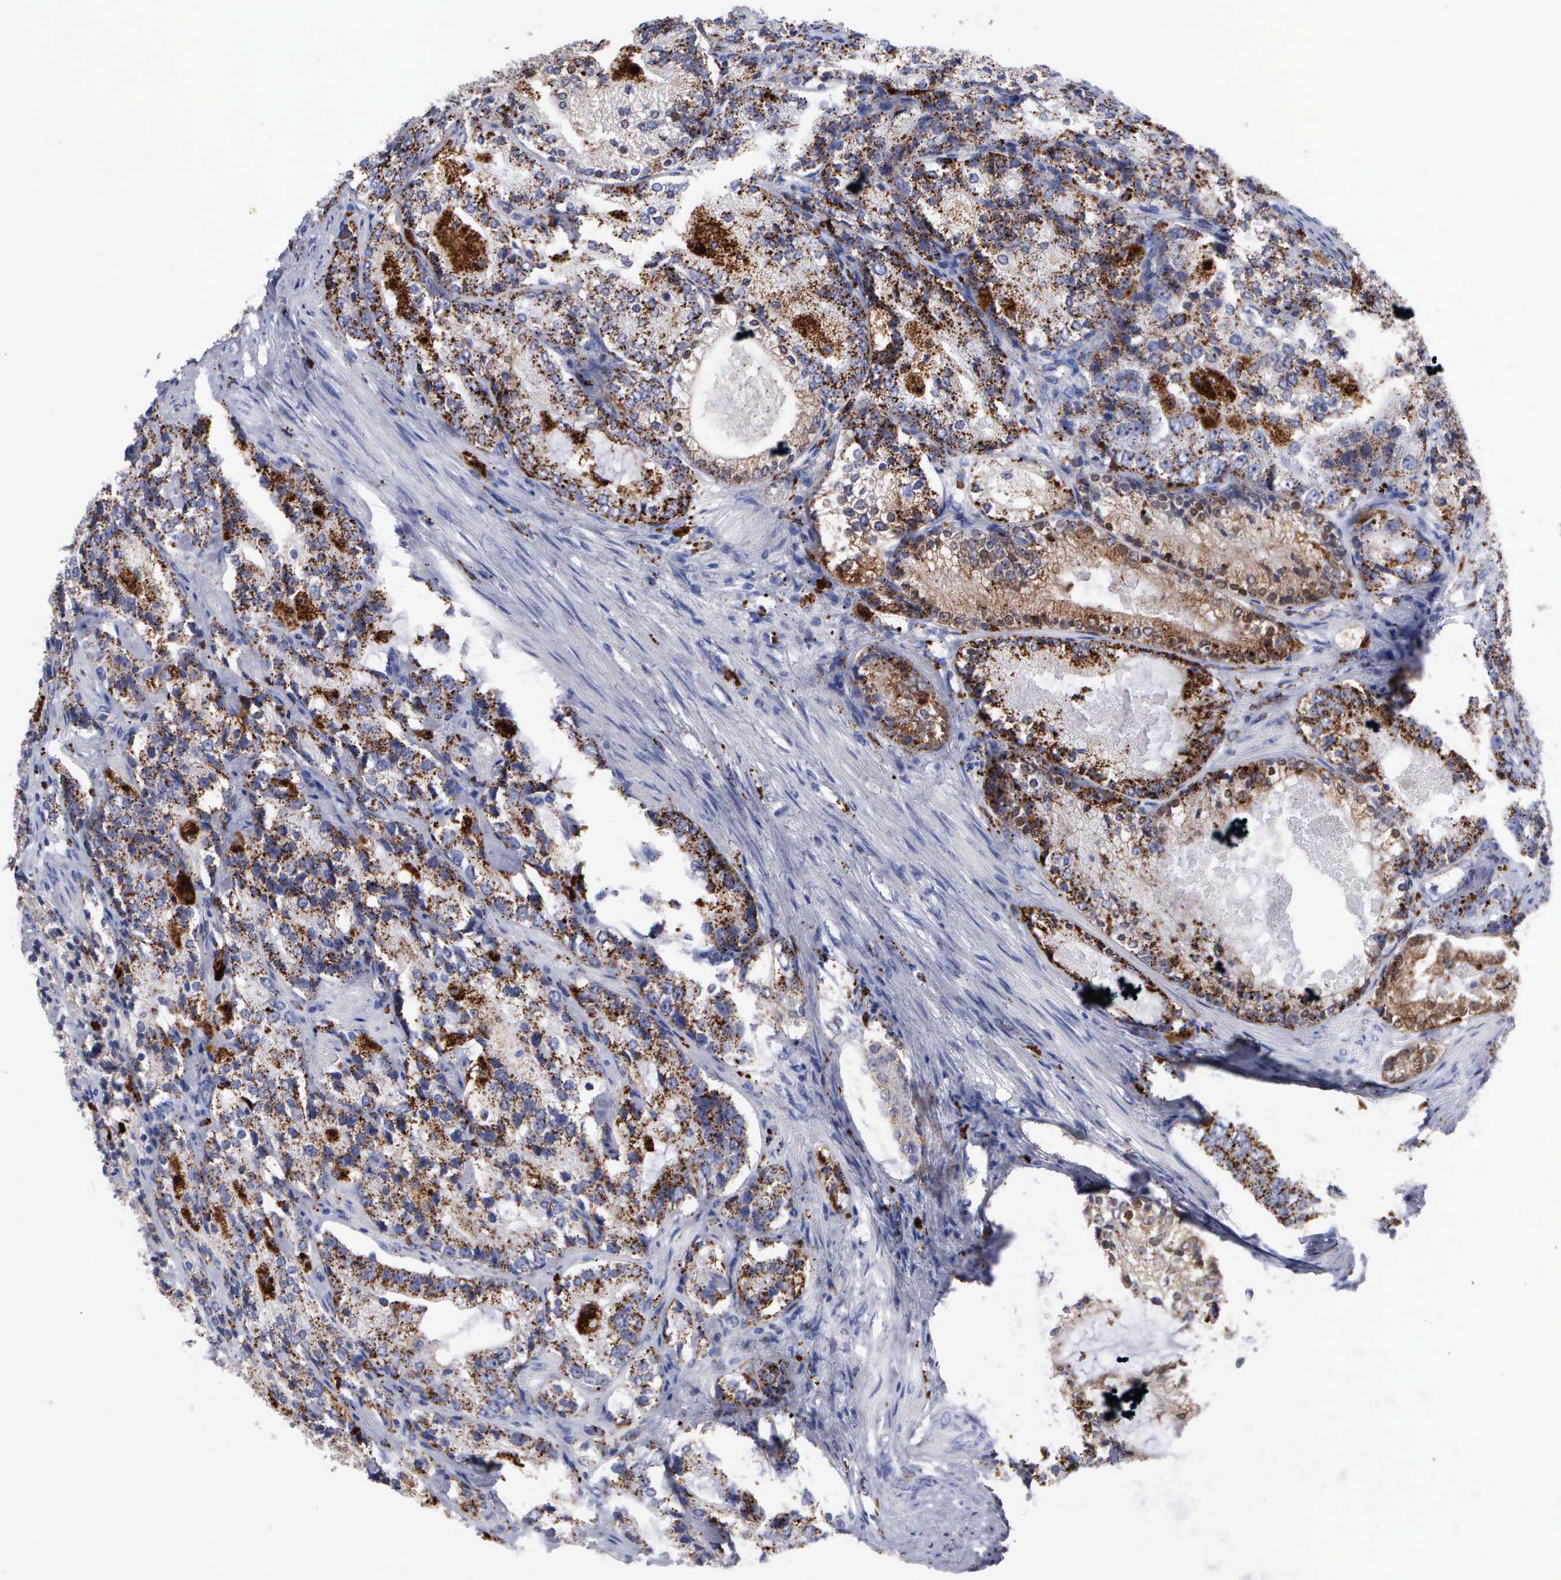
{"staining": {"intensity": "strong", "quantity": ">75%", "location": "cytoplasmic/membranous"}, "tissue": "prostate cancer", "cell_type": "Tumor cells", "image_type": "cancer", "snomed": [{"axis": "morphology", "description": "Adenocarcinoma, High grade"}, {"axis": "topography", "description": "Prostate"}], "caption": "Protein expression analysis of prostate cancer (adenocarcinoma (high-grade)) exhibits strong cytoplasmic/membranous positivity in about >75% of tumor cells.", "gene": "CTSH", "patient": {"sex": "male", "age": 63}}